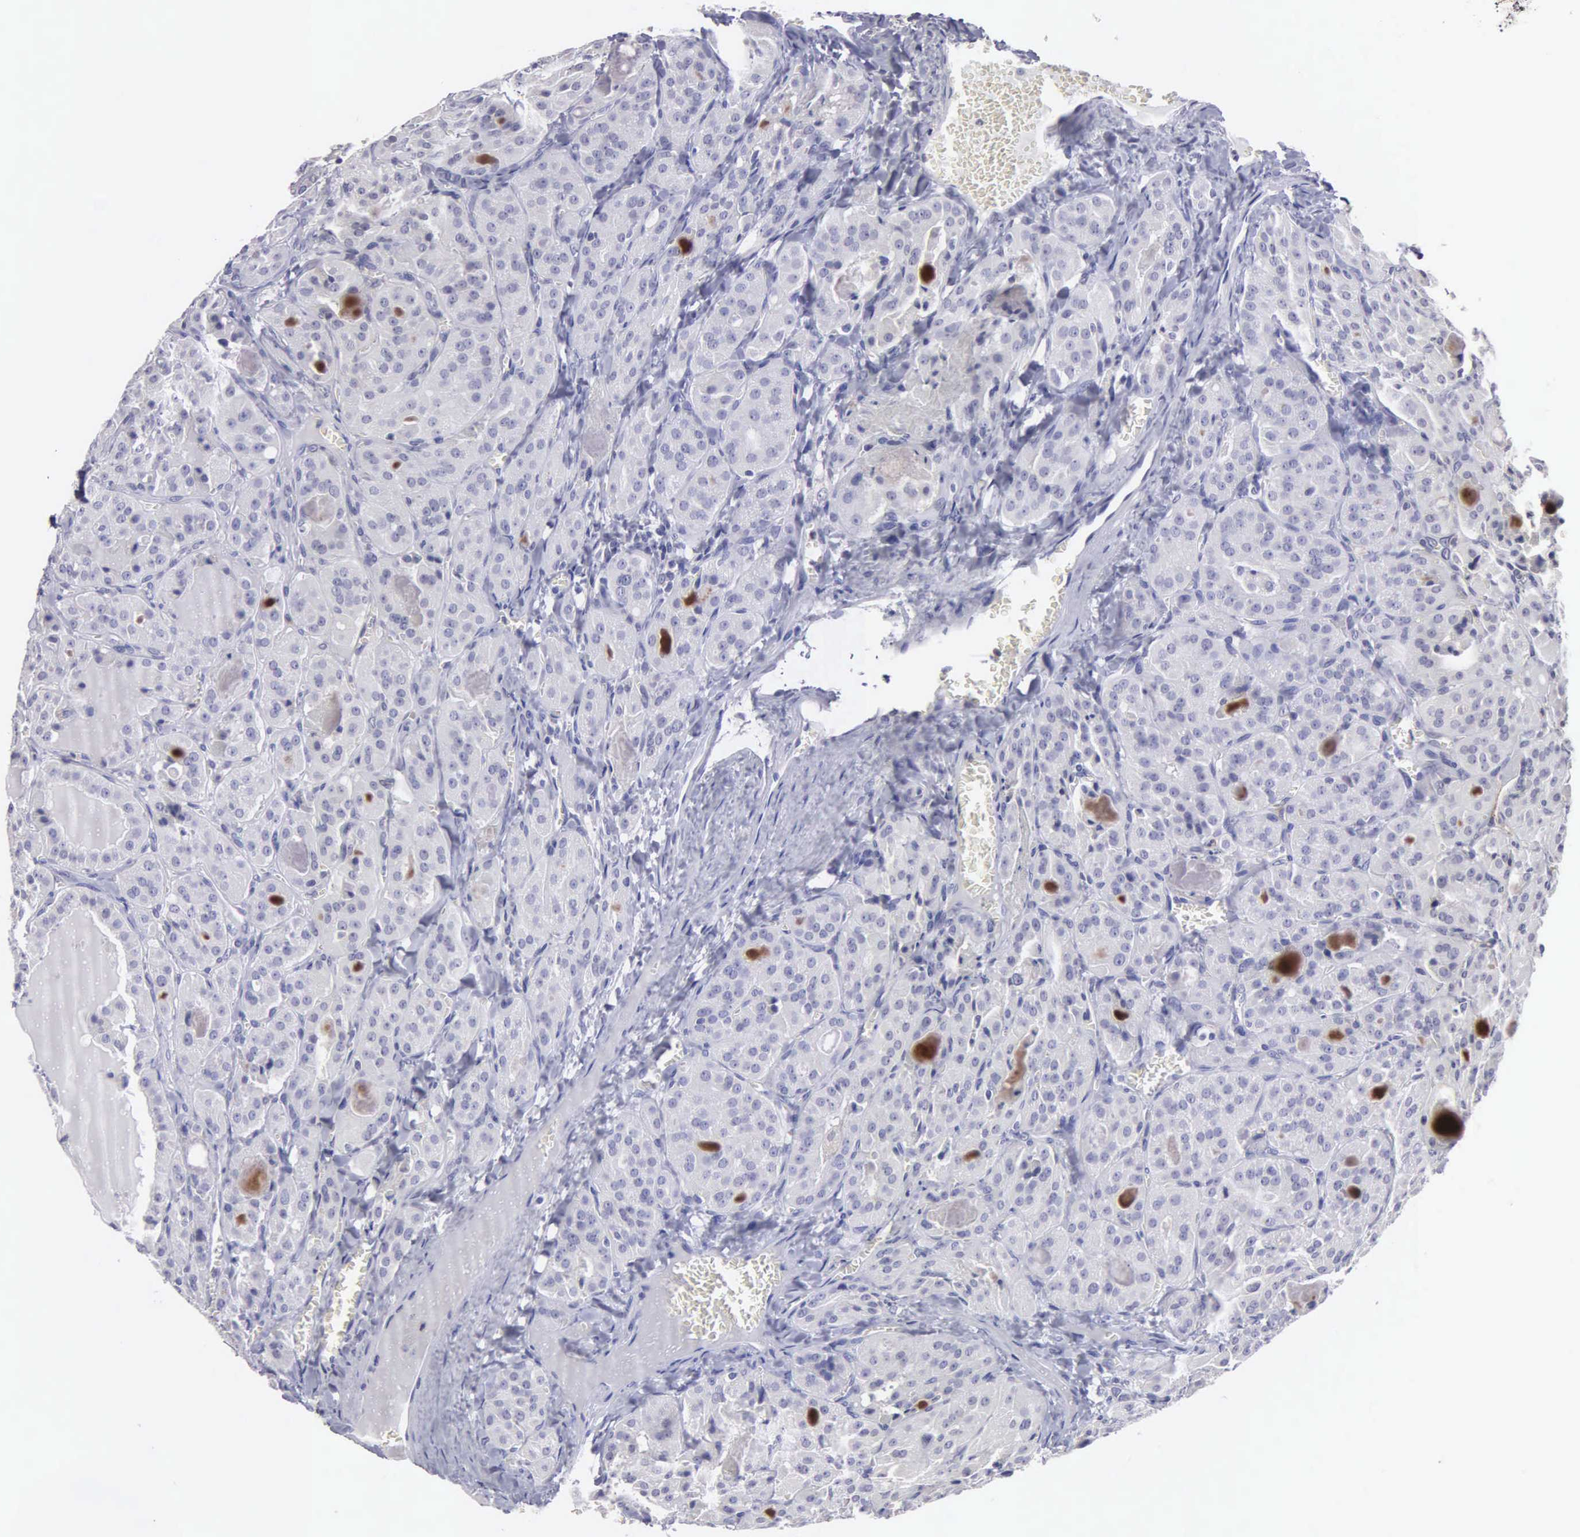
{"staining": {"intensity": "negative", "quantity": "none", "location": "none"}, "tissue": "thyroid cancer", "cell_type": "Tumor cells", "image_type": "cancer", "snomed": [{"axis": "morphology", "description": "Carcinoma, NOS"}, {"axis": "topography", "description": "Thyroid gland"}], "caption": "High magnification brightfield microscopy of carcinoma (thyroid) stained with DAB (brown) and counterstained with hematoxylin (blue): tumor cells show no significant expression.", "gene": "BRD1", "patient": {"sex": "male", "age": 76}}